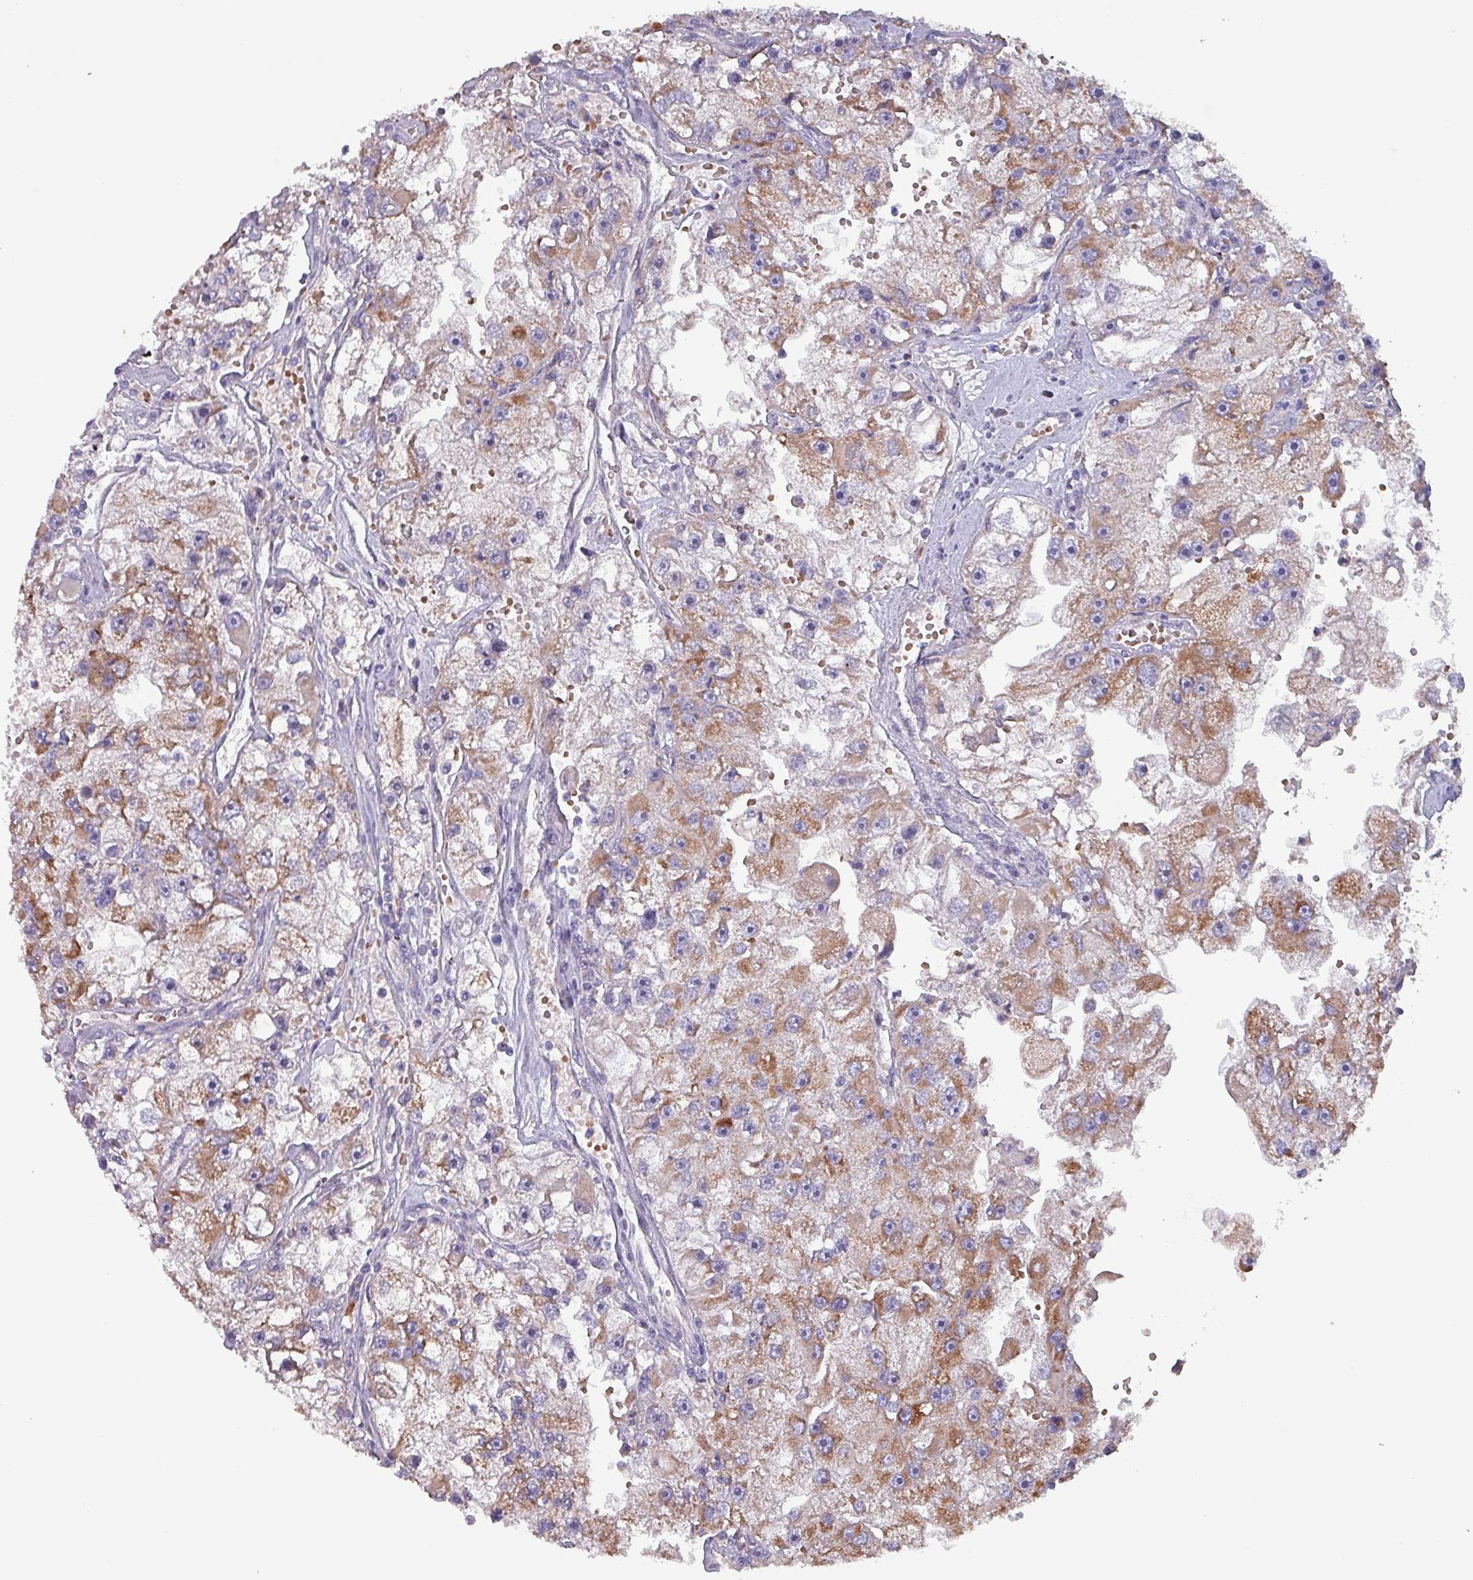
{"staining": {"intensity": "moderate", "quantity": ">75%", "location": "cytoplasmic/membranous"}, "tissue": "renal cancer", "cell_type": "Tumor cells", "image_type": "cancer", "snomed": [{"axis": "morphology", "description": "Adenocarcinoma, NOS"}, {"axis": "topography", "description": "Kidney"}], "caption": "Approximately >75% of tumor cells in human renal cancer (adenocarcinoma) reveal moderate cytoplasmic/membranous protein positivity as visualized by brown immunohistochemical staining.", "gene": "ZNF322", "patient": {"sex": "male", "age": 63}}